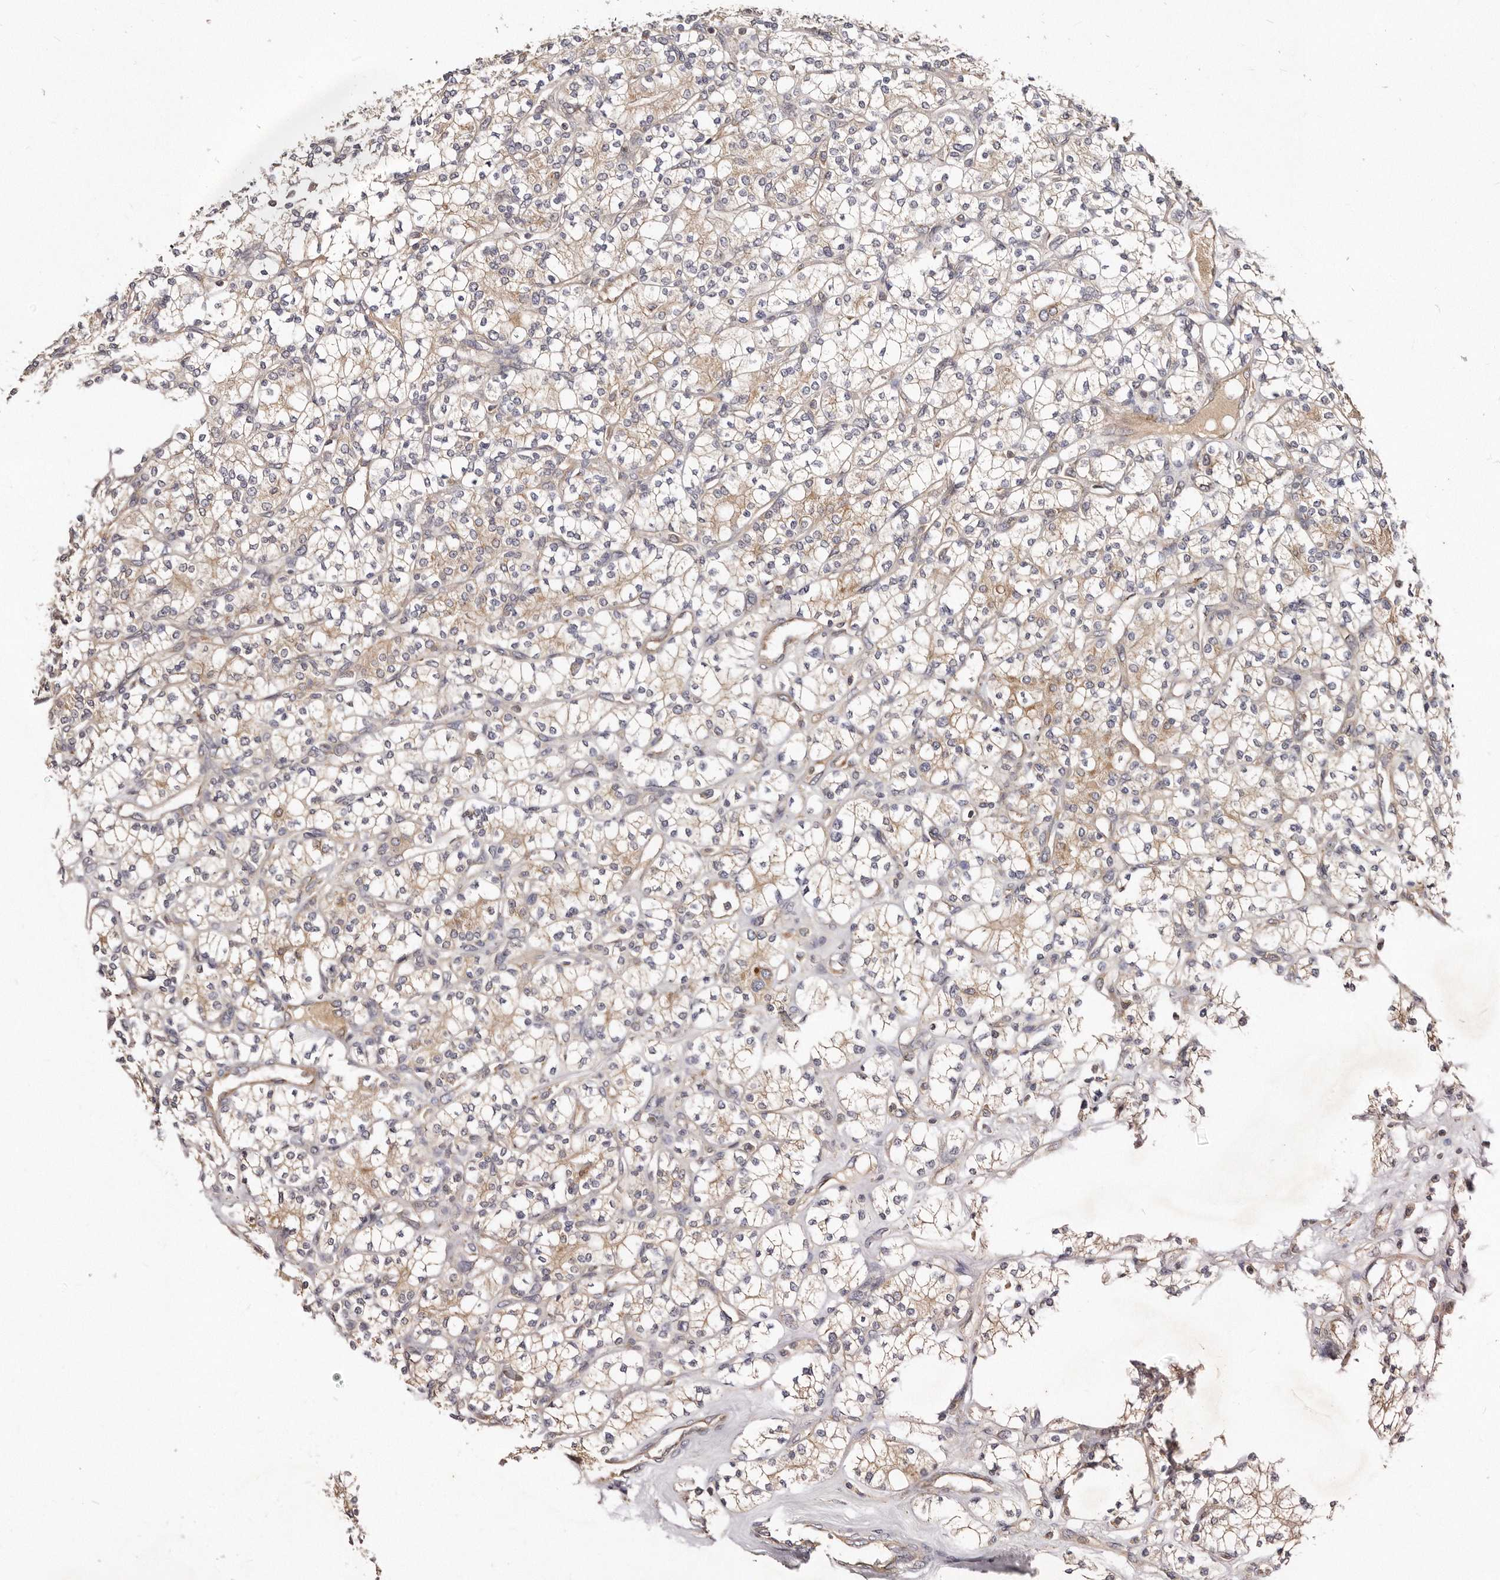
{"staining": {"intensity": "weak", "quantity": ">75%", "location": "cytoplasmic/membranous"}, "tissue": "renal cancer", "cell_type": "Tumor cells", "image_type": "cancer", "snomed": [{"axis": "morphology", "description": "Adenocarcinoma, NOS"}, {"axis": "topography", "description": "Kidney"}], "caption": "About >75% of tumor cells in human renal cancer show weak cytoplasmic/membranous protein staining as visualized by brown immunohistochemical staining.", "gene": "DACT2", "patient": {"sex": "male", "age": 77}}